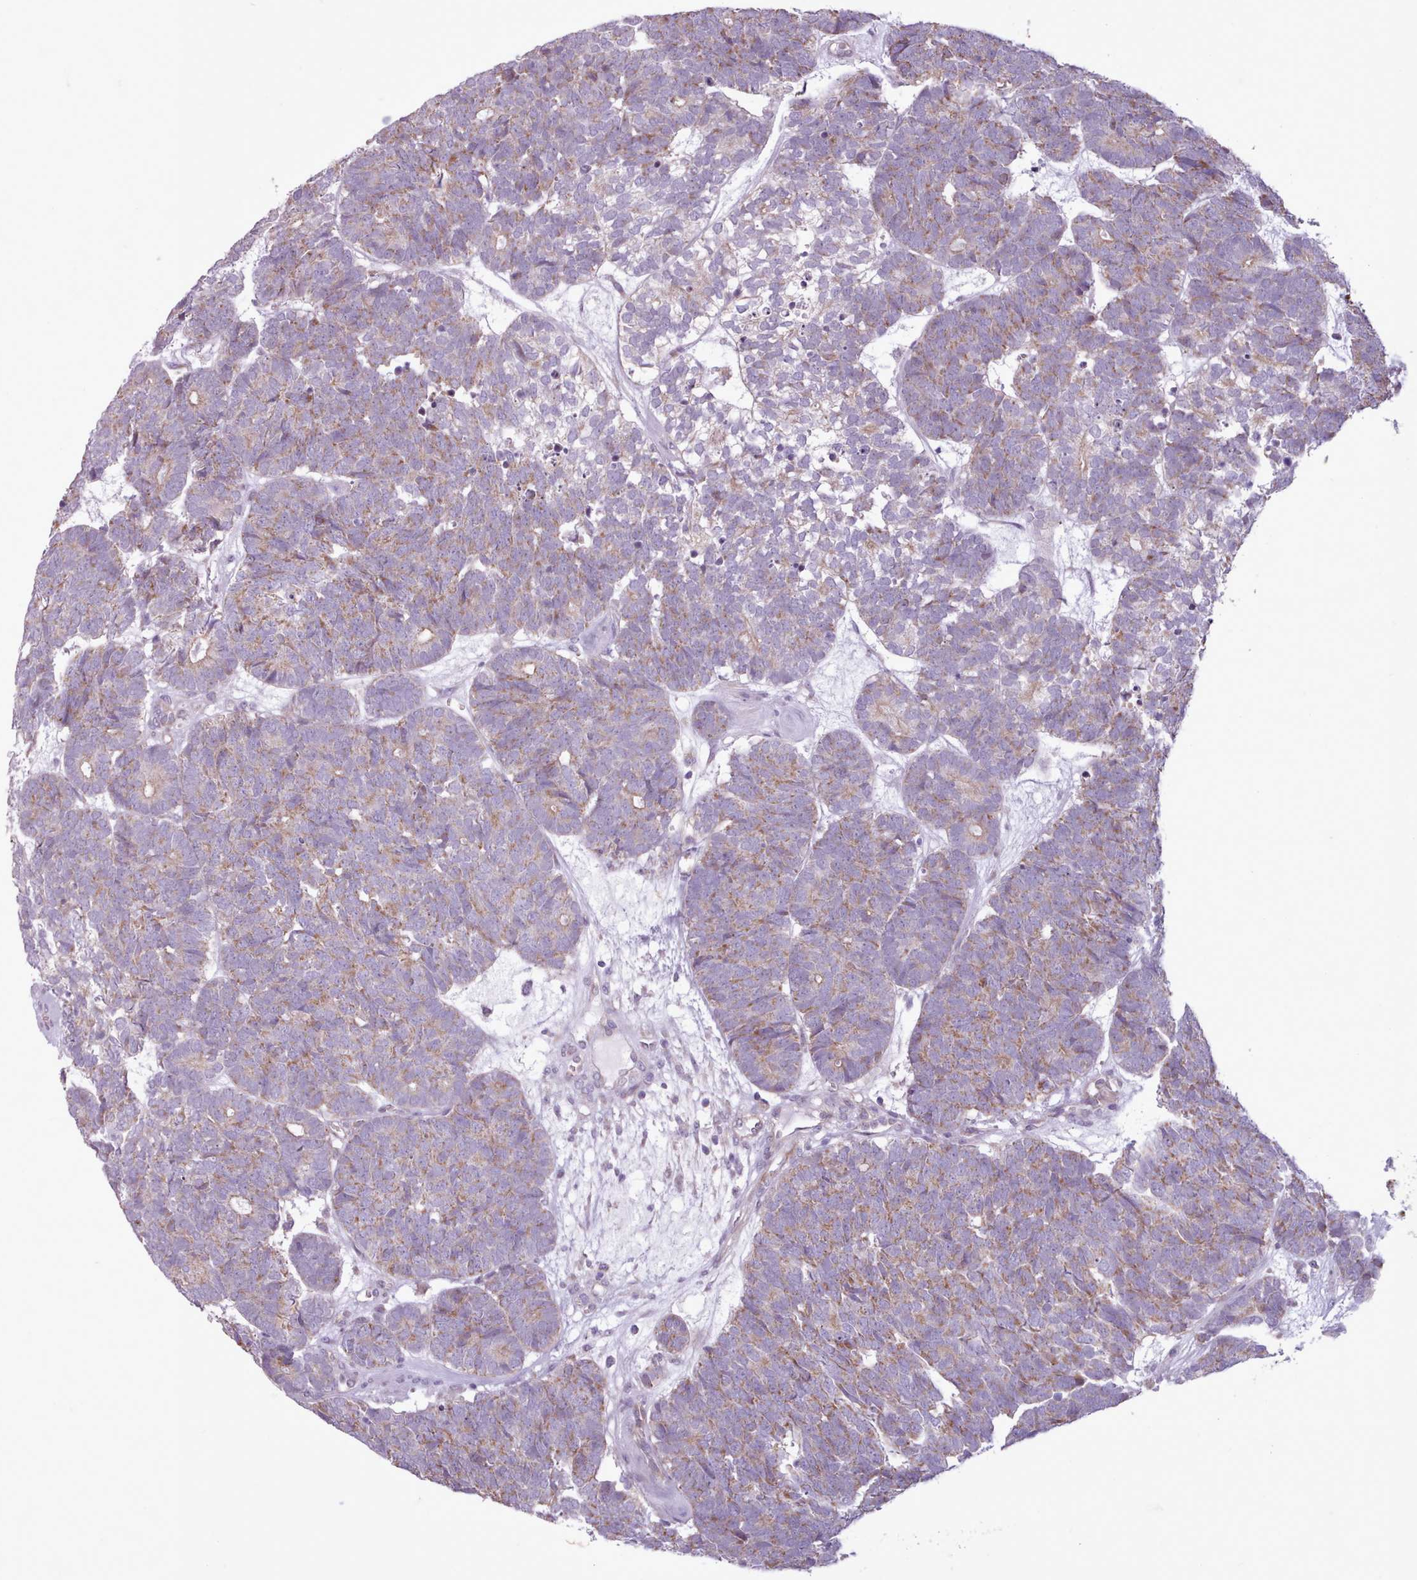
{"staining": {"intensity": "weak", "quantity": ">75%", "location": "cytoplasmic/membranous"}, "tissue": "head and neck cancer", "cell_type": "Tumor cells", "image_type": "cancer", "snomed": [{"axis": "morphology", "description": "Adenocarcinoma, NOS"}, {"axis": "topography", "description": "Head-Neck"}], "caption": "Approximately >75% of tumor cells in human head and neck cancer (adenocarcinoma) show weak cytoplasmic/membranous protein staining as visualized by brown immunohistochemical staining.", "gene": "SLURP1", "patient": {"sex": "female", "age": 81}}